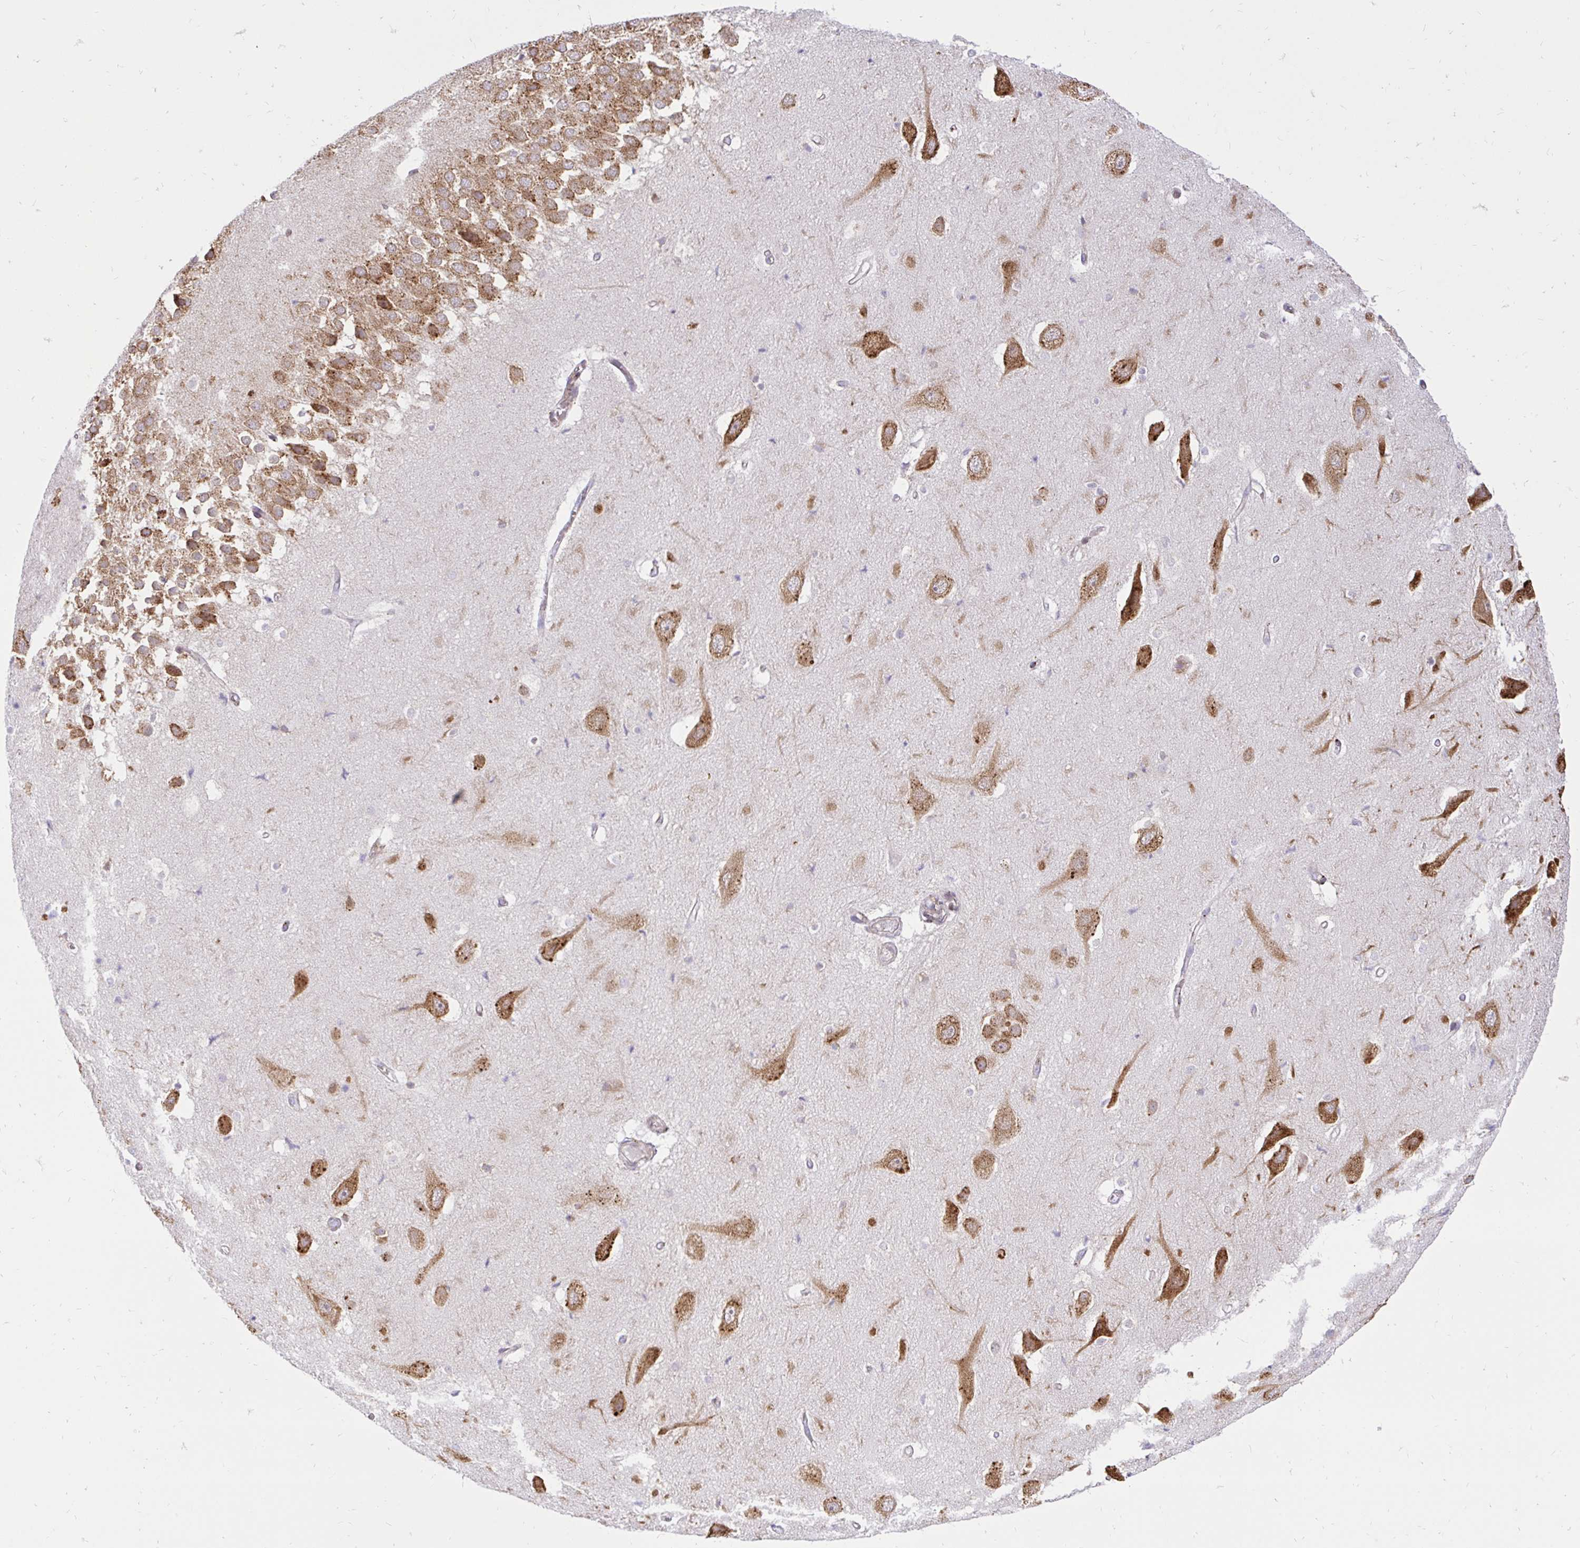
{"staining": {"intensity": "negative", "quantity": "none", "location": "none"}, "tissue": "hippocampus", "cell_type": "Glial cells", "image_type": "normal", "snomed": [{"axis": "morphology", "description": "Normal tissue, NOS"}, {"axis": "topography", "description": "Hippocampus"}], "caption": "A high-resolution histopathology image shows immunohistochemistry staining of benign hippocampus, which reveals no significant positivity in glial cells.", "gene": "NAALAD2", "patient": {"sex": "male", "age": 26}}